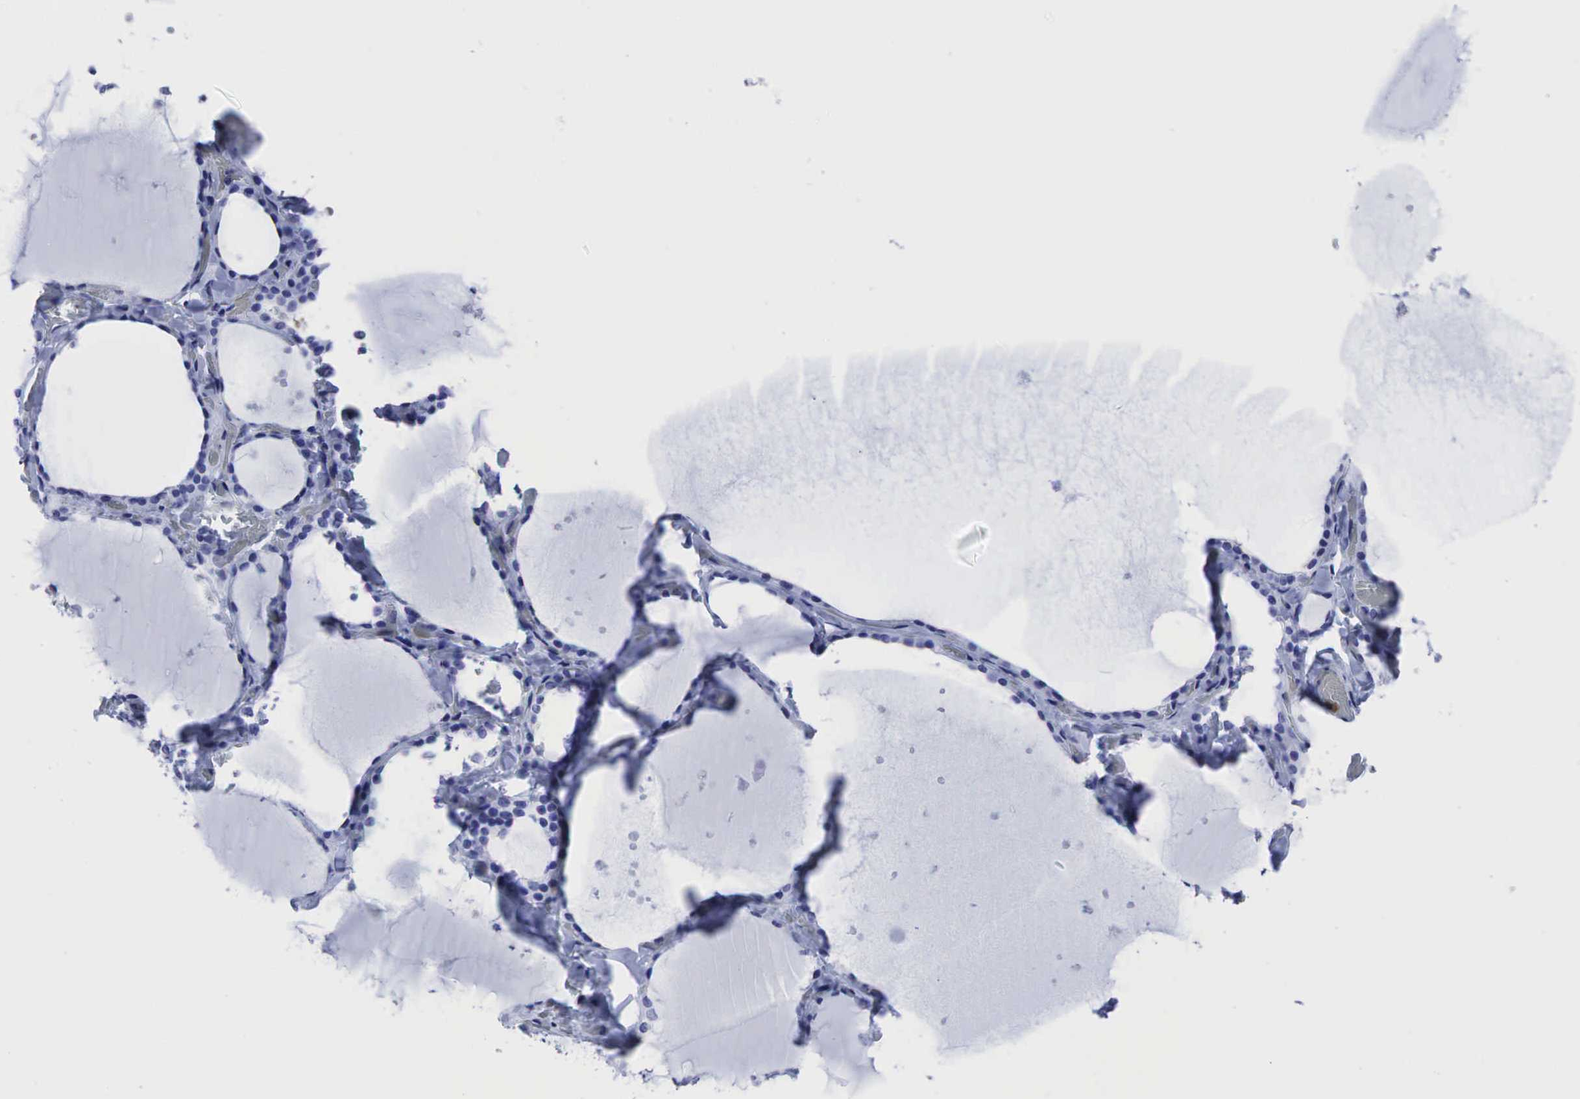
{"staining": {"intensity": "negative", "quantity": "none", "location": "none"}, "tissue": "thyroid gland", "cell_type": "Glandular cells", "image_type": "normal", "snomed": [{"axis": "morphology", "description": "Normal tissue, NOS"}, {"axis": "topography", "description": "Thyroid gland"}], "caption": "IHC of normal thyroid gland reveals no positivity in glandular cells. Nuclei are stained in blue.", "gene": "TNFRSF8", "patient": {"sex": "male", "age": 34}}